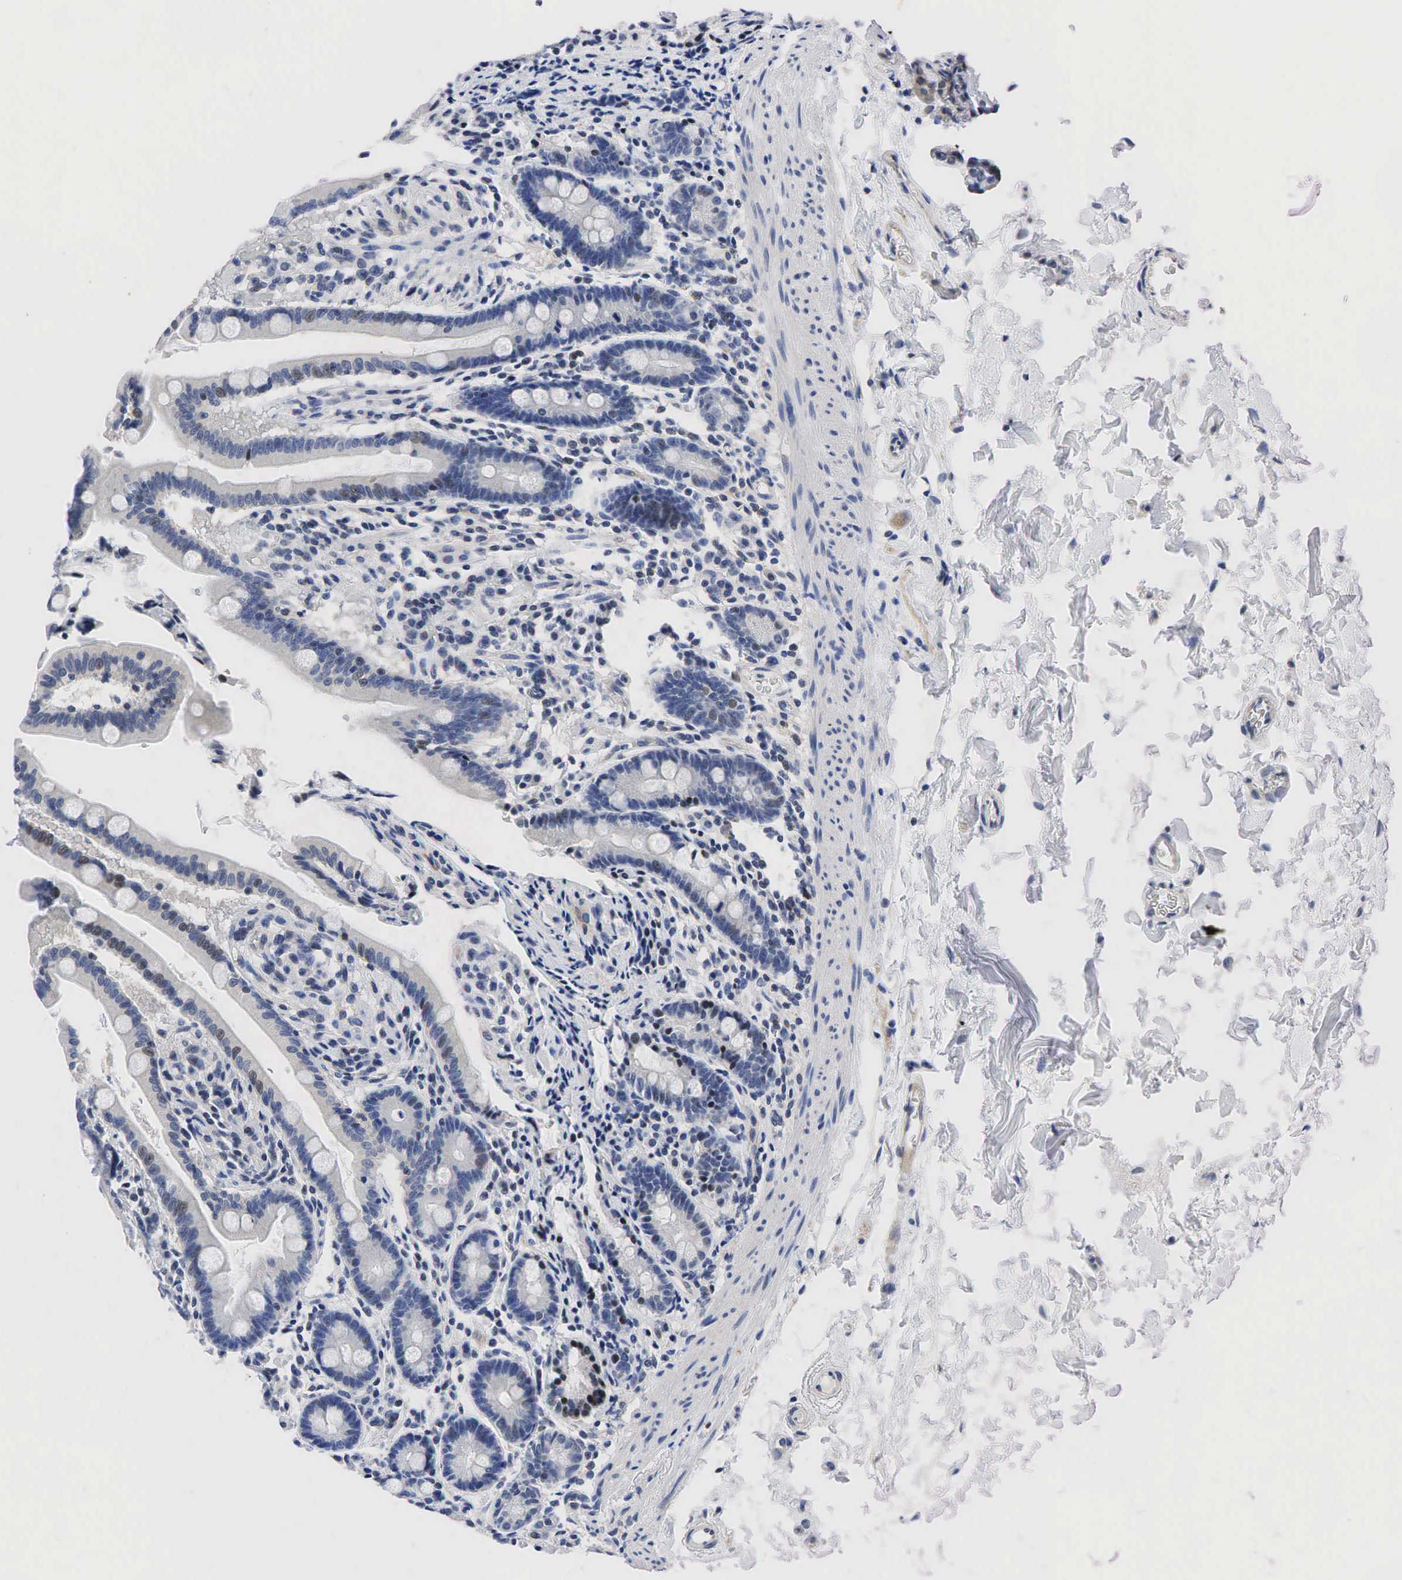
{"staining": {"intensity": "weak", "quantity": "<25%", "location": "nuclear"}, "tissue": "duodenum", "cell_type": "Glandular cells", "image_type": "normal", "snomed": [{"axis": "morphology", "description": "Normal tissue, NOS"}, {"axis": "topography", "description": "Duodenum"}], "caption": "Normal duodenum was stained to show a protein in brown. There is no significant staining in glandular cells.", "gene": "PGR", "patient": {"sex": "female", "age": 77}}